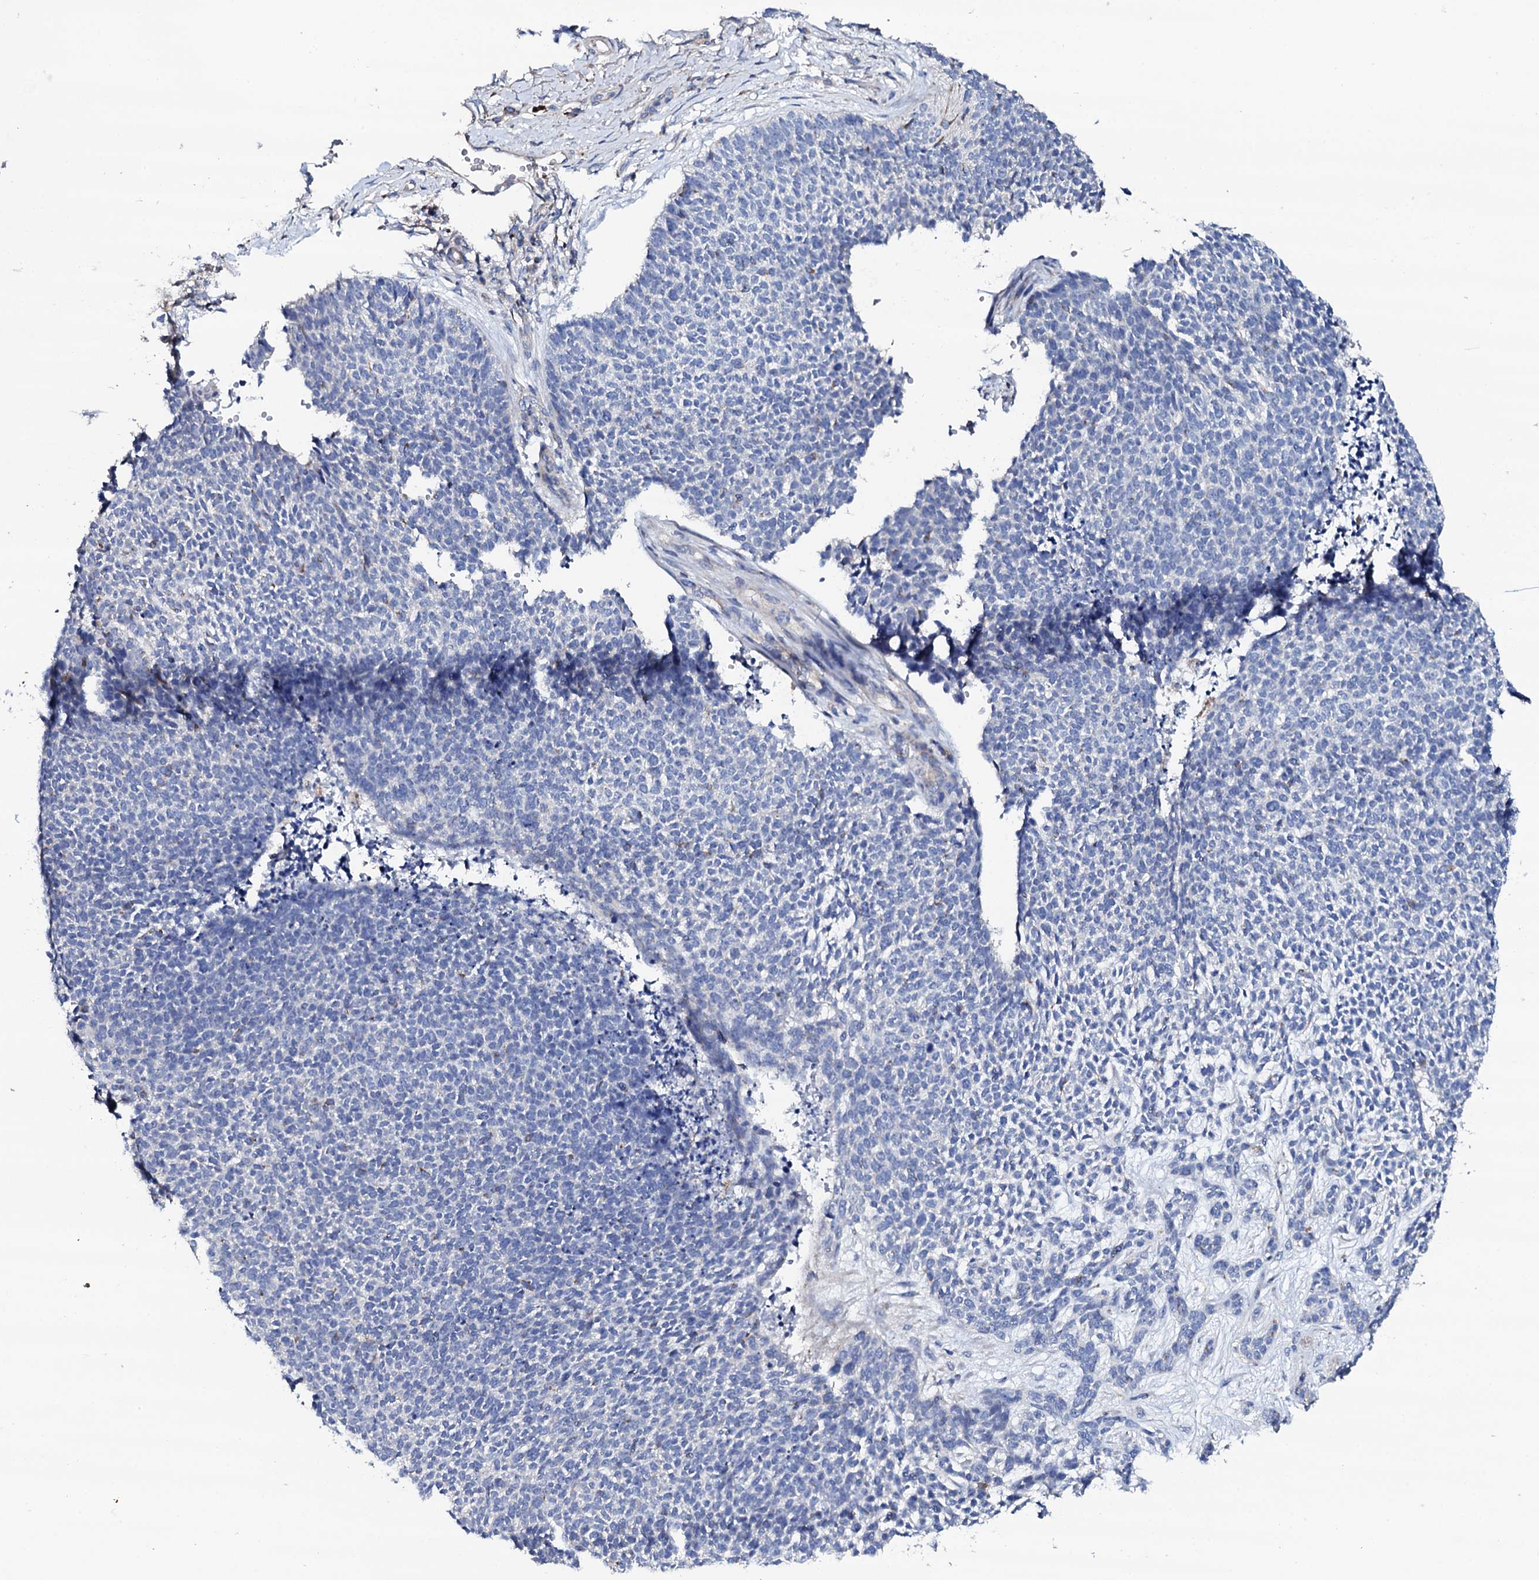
{"staining": {"intensity": "negative", "quantity": "none", "location": "none"}, "tissue": "skin cancer", "cell_type": "Tumor cells", "image_type": "cancer", "snomed": [{"axis": "morphology", "description": "Basal cell carcinoma"}, {"axis": "topography", "description": "Skin"}], "caption": "Tumor cells show no significant staining in skin cancer (basal cell carcinoma). (Brightfield microscopy of DAB immunohistochemistry at high magnification).", "gene": "TCAF2", "patient": {"sex": "female", "age": 84}}